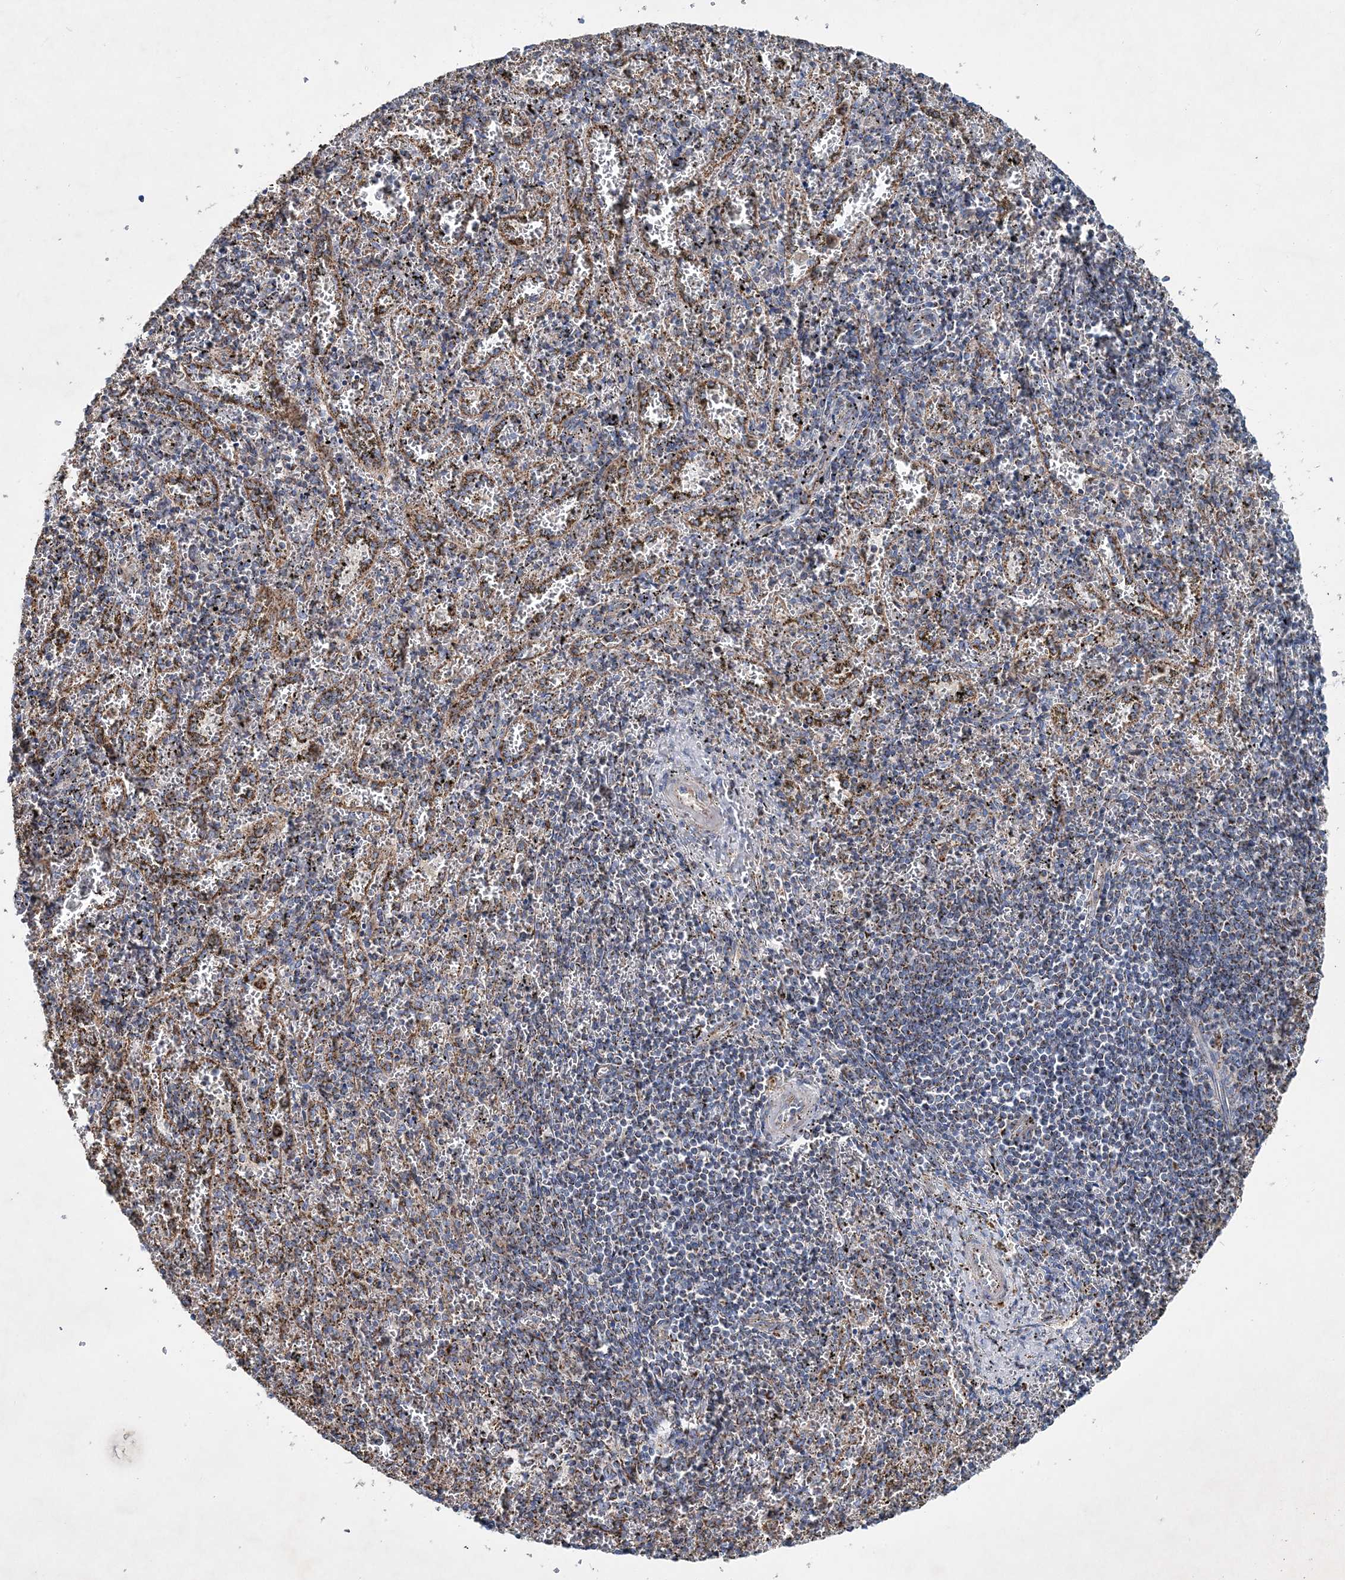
{"staining": {"intensity": "moderate", "quantity": "<25%", "location": "cytoplasmic/membranous"}, "tissue": "spleen", "cell_type": "Cells in red pulp", "image_type": "normal", "snomed": [{"axis": "morphology", "description": "Normal tissue, NOS"}, {"axis": "topography", "description": "Spleen"}], "caption": "Immunohistochemistry (IHC) photomicrograph of unremarkable spleen: human spleen stained using immunohistochemistry exhibits low levels of moderate protein expression localized specifically in the cytoplasmic/membranous of cells in red pulp, appearing as a cytoplasmic/membranous brown color.", "gene": "SPAG16", "patient": {"sex": "male", "age": 11}}